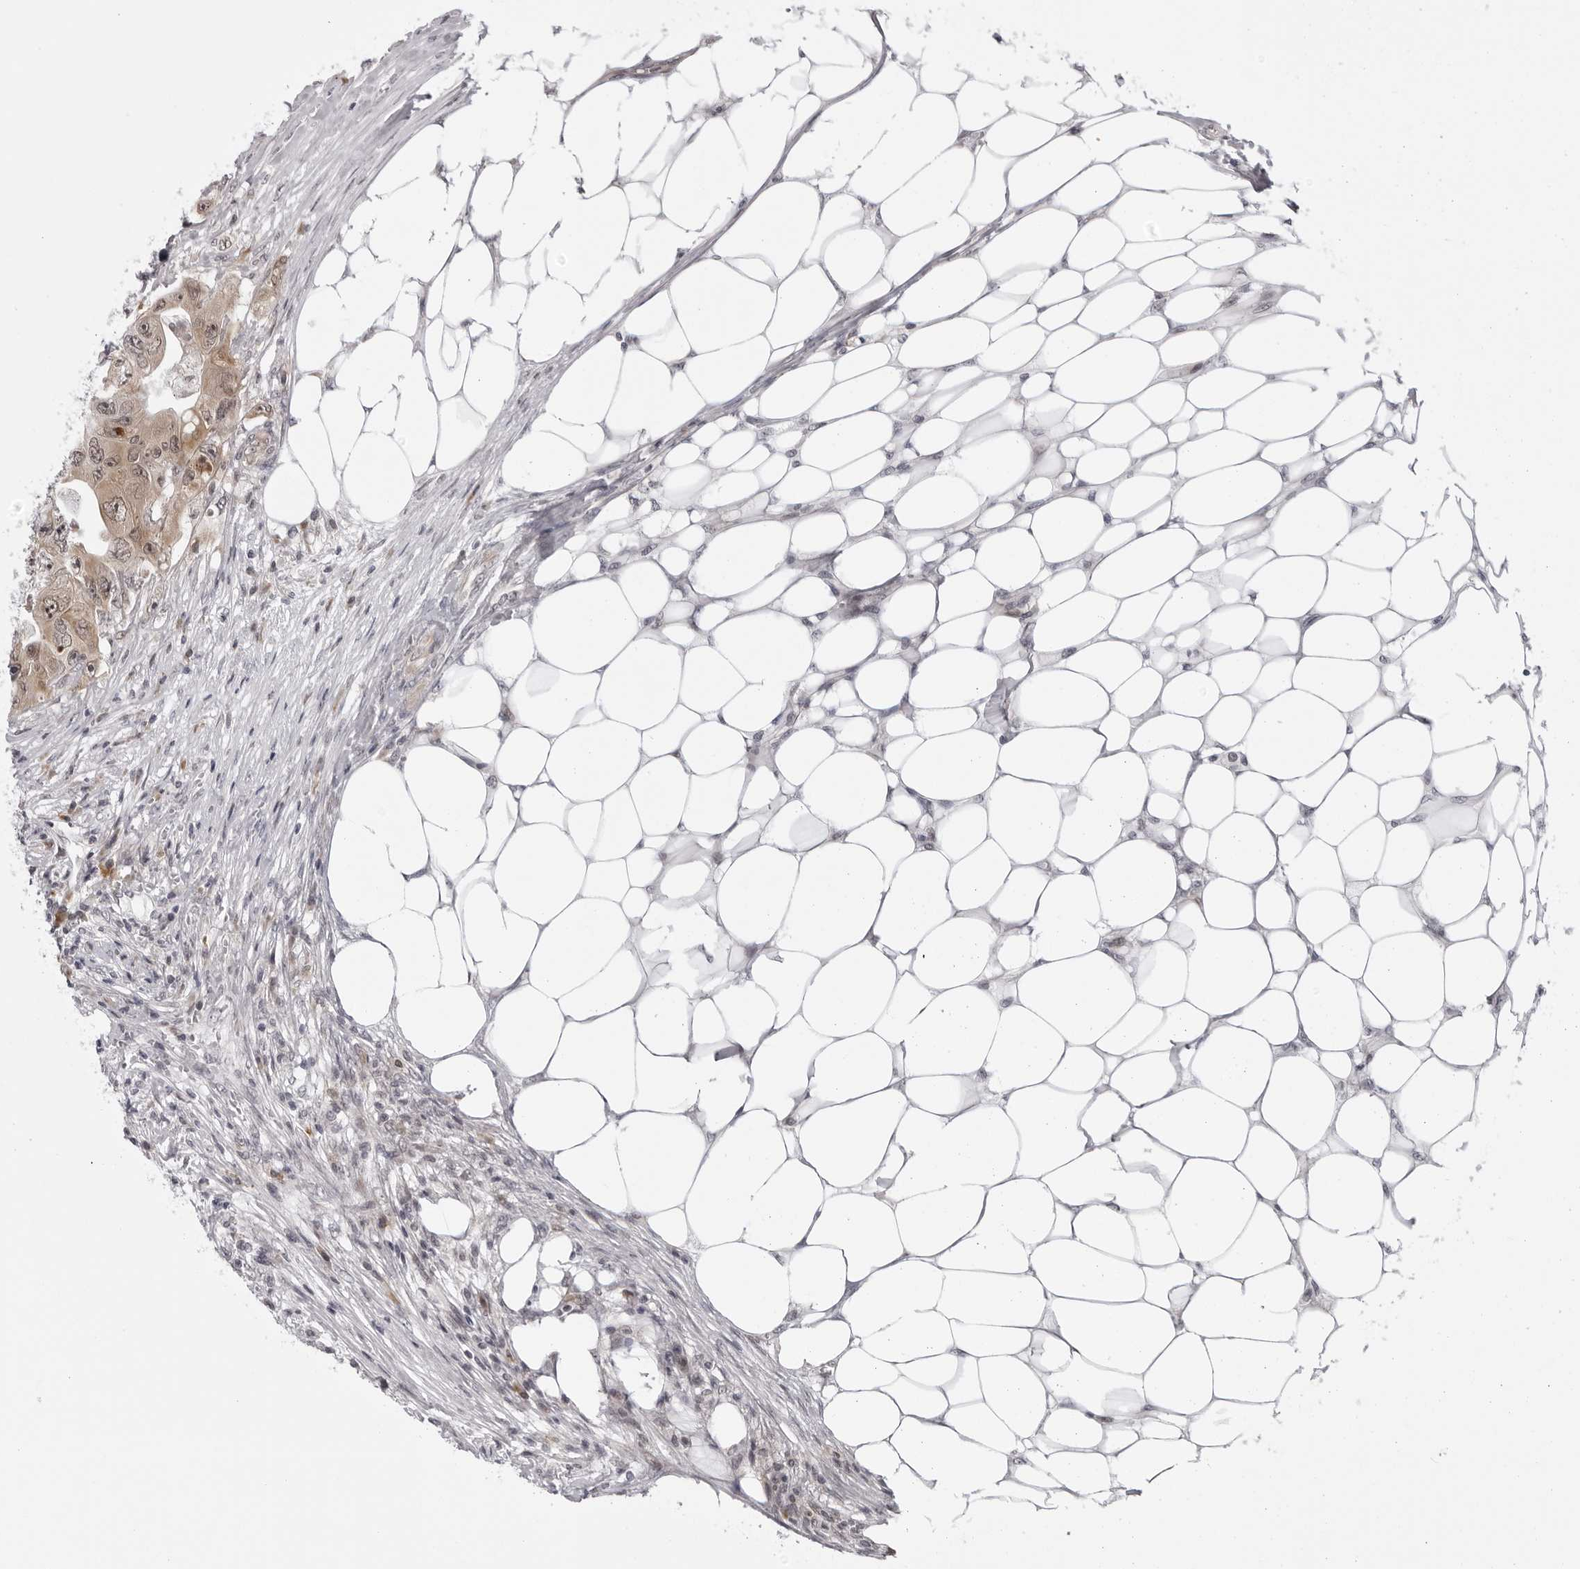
{"staining": {"intensity": "weak", "quantity": ">75%", "location": "cytoplasmic/membranous,nuclear"}, "tissue": "colorectal cancer", "cell_type": "Tumor cells", "image_type": "cancer", "snomed": [{"axis": "morphology", "description": "Adenocarcinoma, NOS"}, {"axis": "topography", "description": "Colon"}], "caption": "This is an image of IHC staining of colorectal cancer (adenocarcinoma), which shows weak expression in the cytoplasmic/membranous and nuclear of tumor cells.", "gene": "GCSAML", "patient": {"sex": "female", "age": 46}}